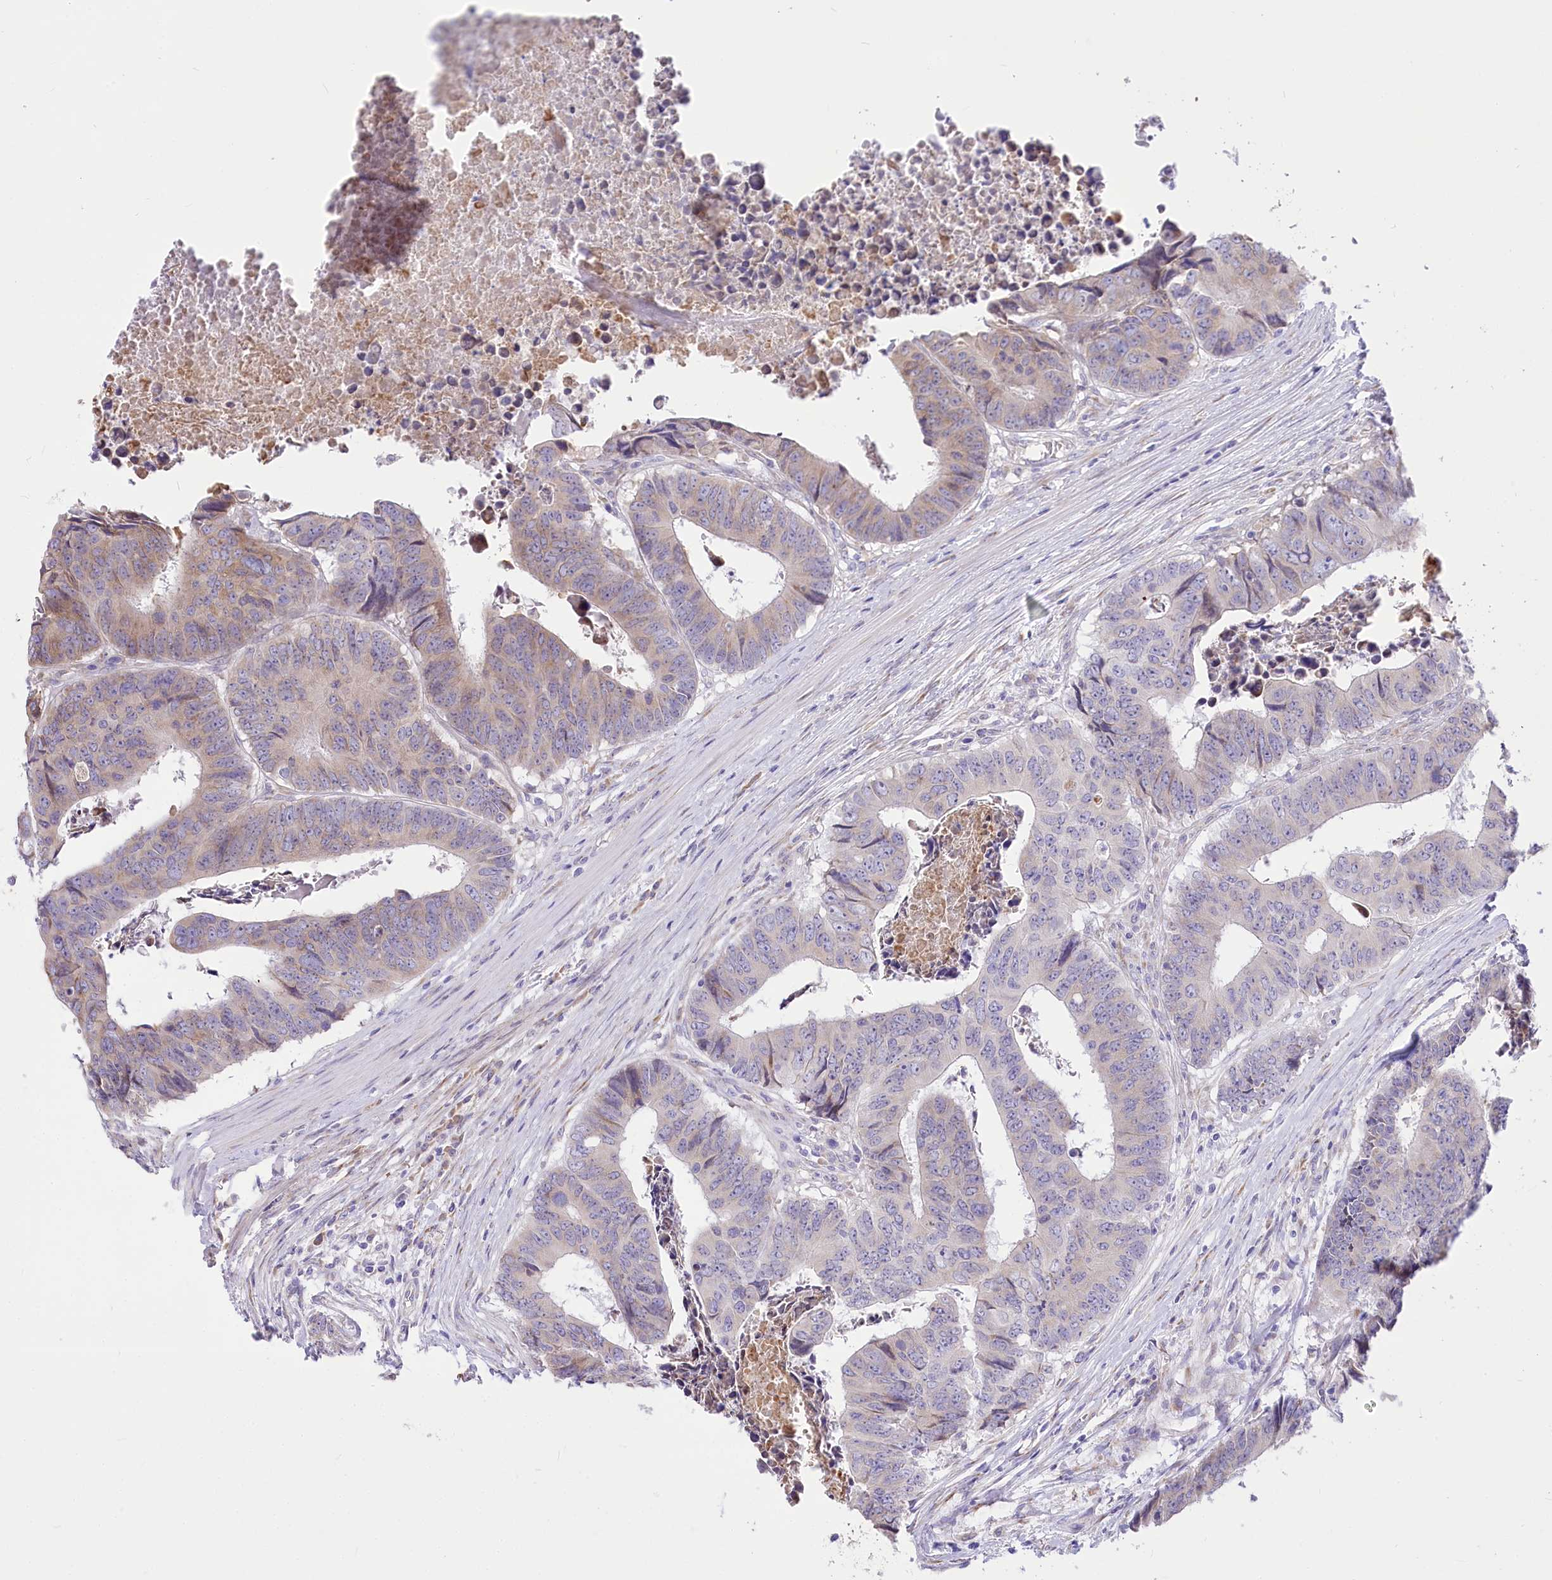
{"staining": {"intensity": "weak", "quantity": "<25%", "location": "cytoplasmic/membranous"}, "tissue": "colorectal cancer", "cell_type": "Tumor cells", "image_type": "cancer", "snomed": [{"axis": "morphology", "description": "Adenocarcinoma, NOS"}, {"axis": "topography", "description": "Rectum"}], "caption": "This is an immunohistochemistry histopathology image of human colorectal cancer. There is no positivity in tumor cells.", "gene": "STT3B", "patient": {"sex": "male", "age": 84}}